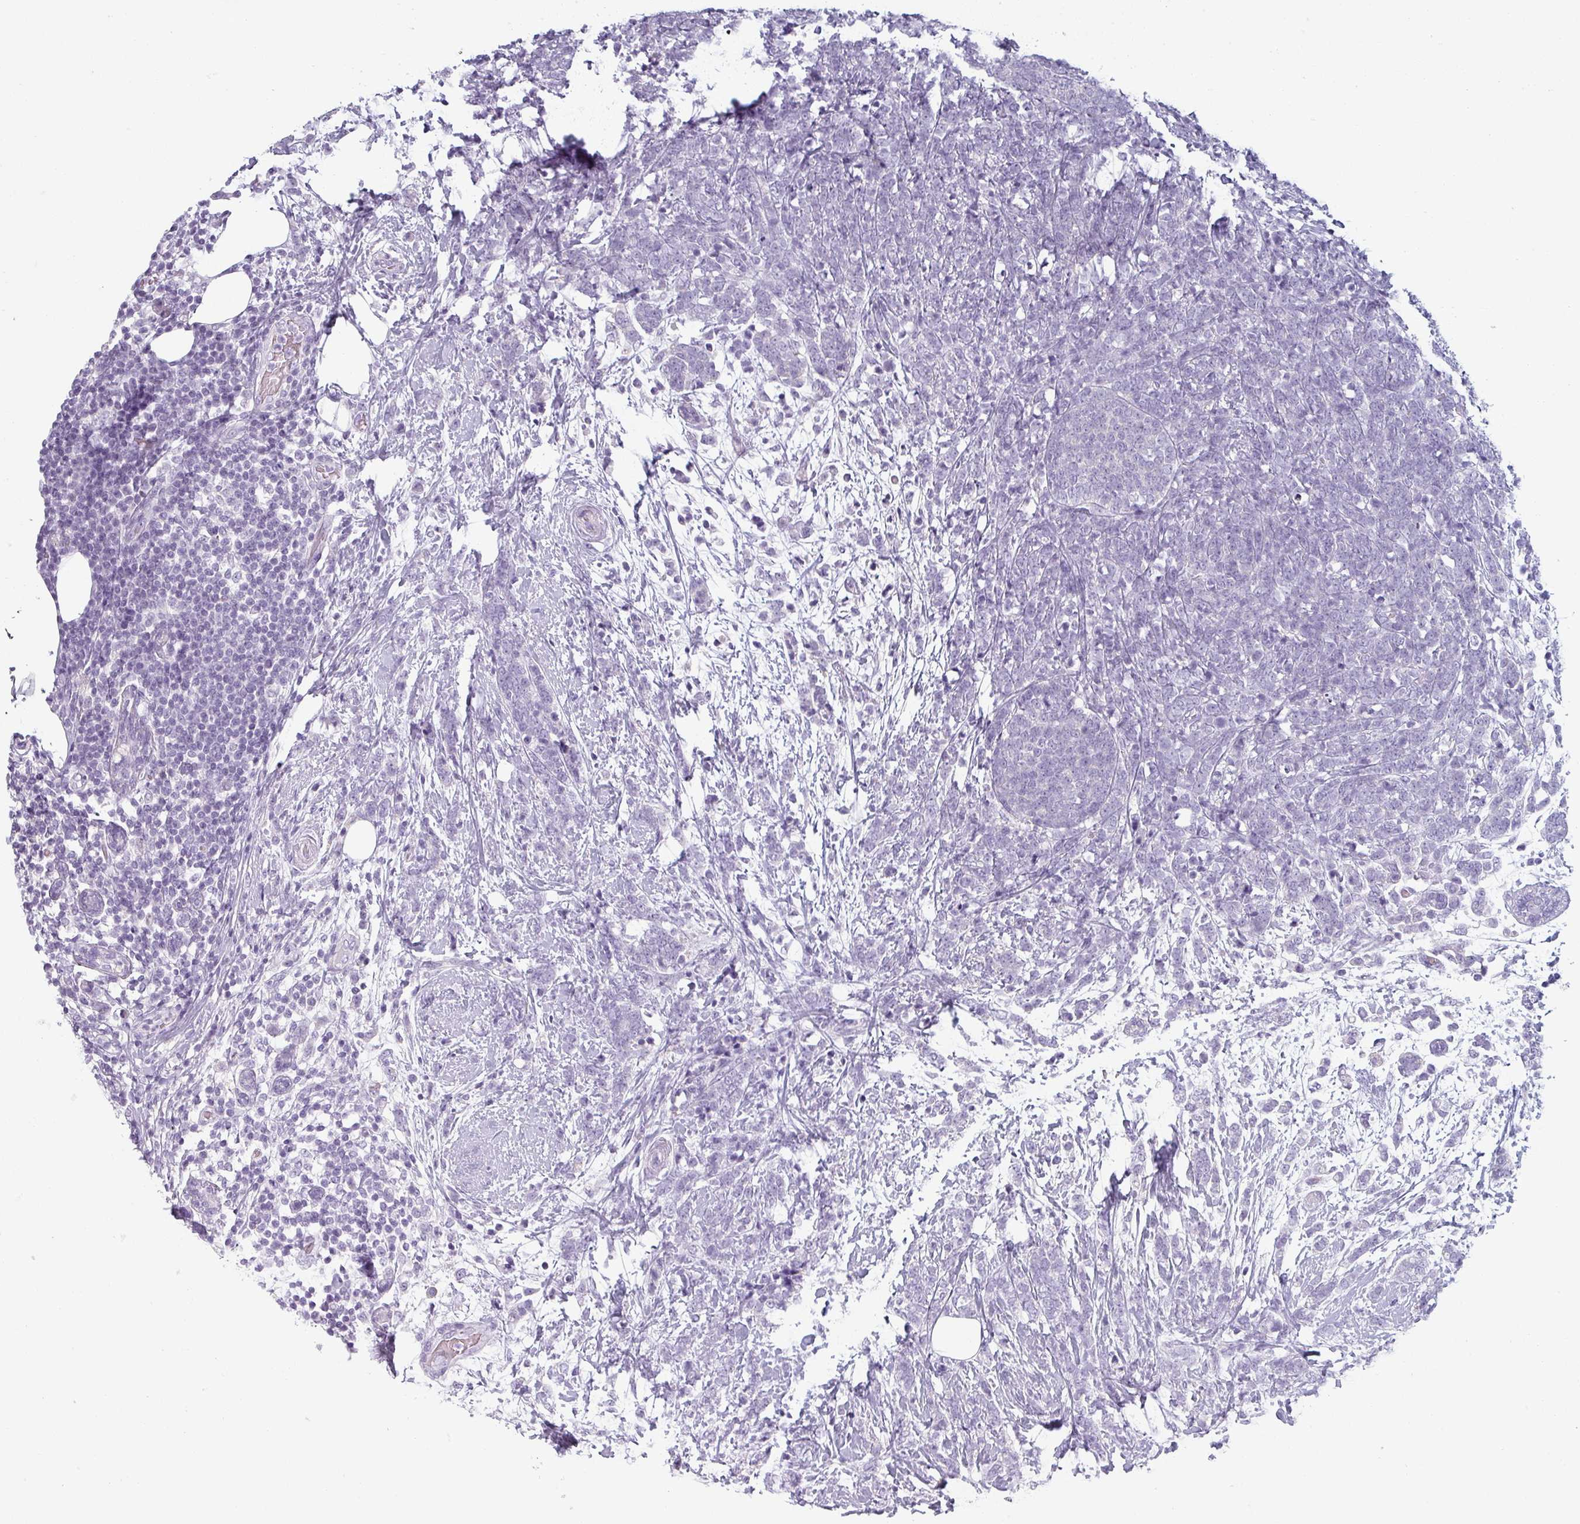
{"staining": {"intensity": "negative", "quantity": "none", "location": "none"}, "tissue": "breast cancer", "cell_type": "Tumor cells", "image_type": "cancer", "snomed": [{"axis": "morphology", "description": "Lobular carcinoma"}, {"axis": "topography", "description": "Breast"}], "caption": "Immunohistochemistry micrograph of neoplastic tissue: human breast lobular carcinoma stained with DAB shows no significant protein staining in tumor cells. (DAB (3,3'-diaminobenzidine) IHC, high magnification).", "gene": "SFTPA1", "patient": {"sex": "female", "age": 58}}